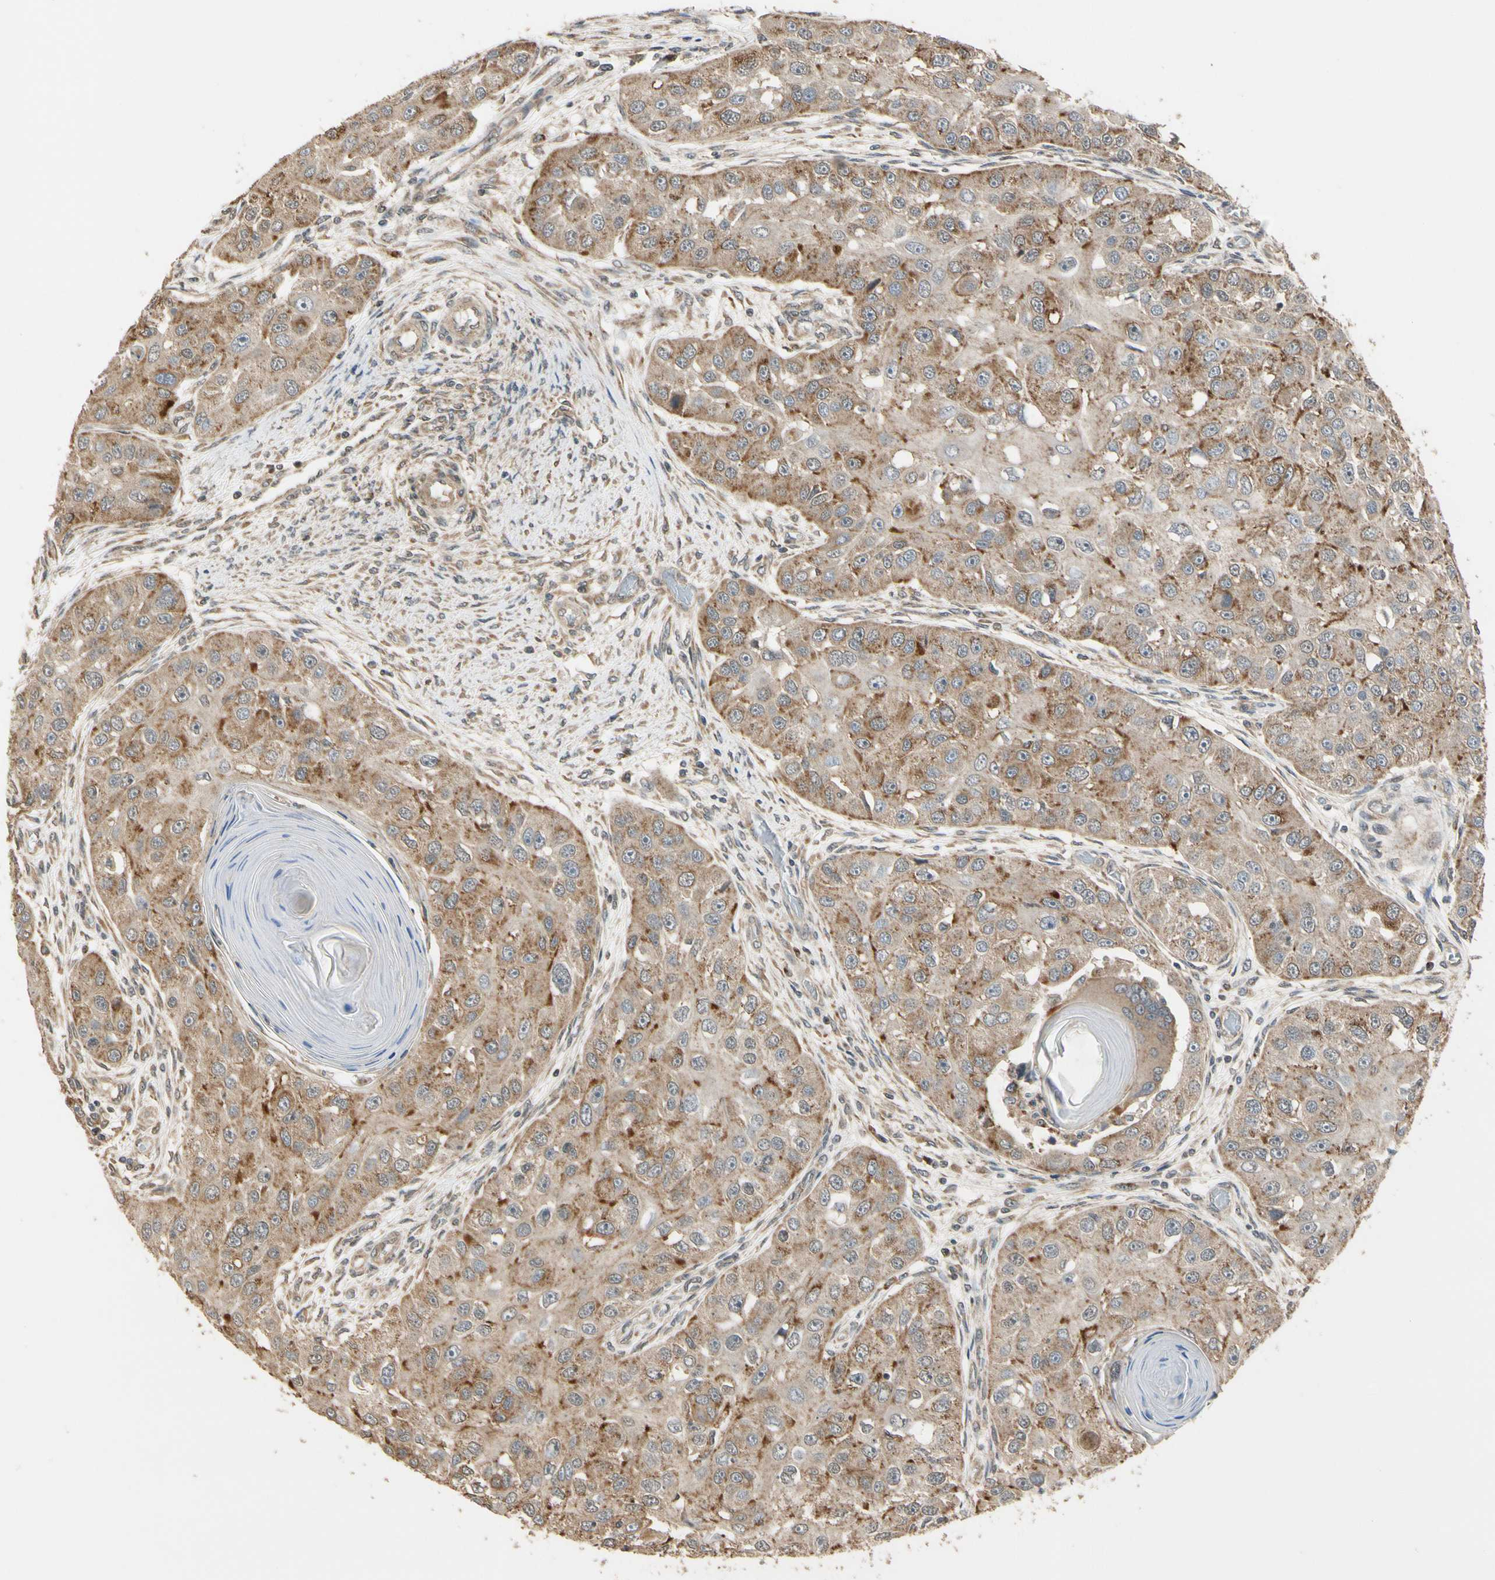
{"staining": {"intensity": "moderate", "quantity": ">75%", "location": "cytoplasmic/membranous"}, "tissue": "head and neck cancer", "cell_type": "Tumor cells", "image_type": "cancer", "snomed": [{"axis": "morphology", "description": "Normal tissue, NOS"}, {"axis": "morphology", "description": "Squamous cell carcinoma, NOS"}, {"axis": "topography", "description": "Skeletal muscle"}, {"axis": "topography", "description": "Head-Neck"}], "caption": "Immunohistochemistry histopathology image of head and neck cancer stained for a protein (brown), which shows medium levels of moderate cytoplasmic/membranous positivity in about >75% of tumor cells.", "gene": "LAMTOR1", "patient": {"sex": "male", "age": 51}}